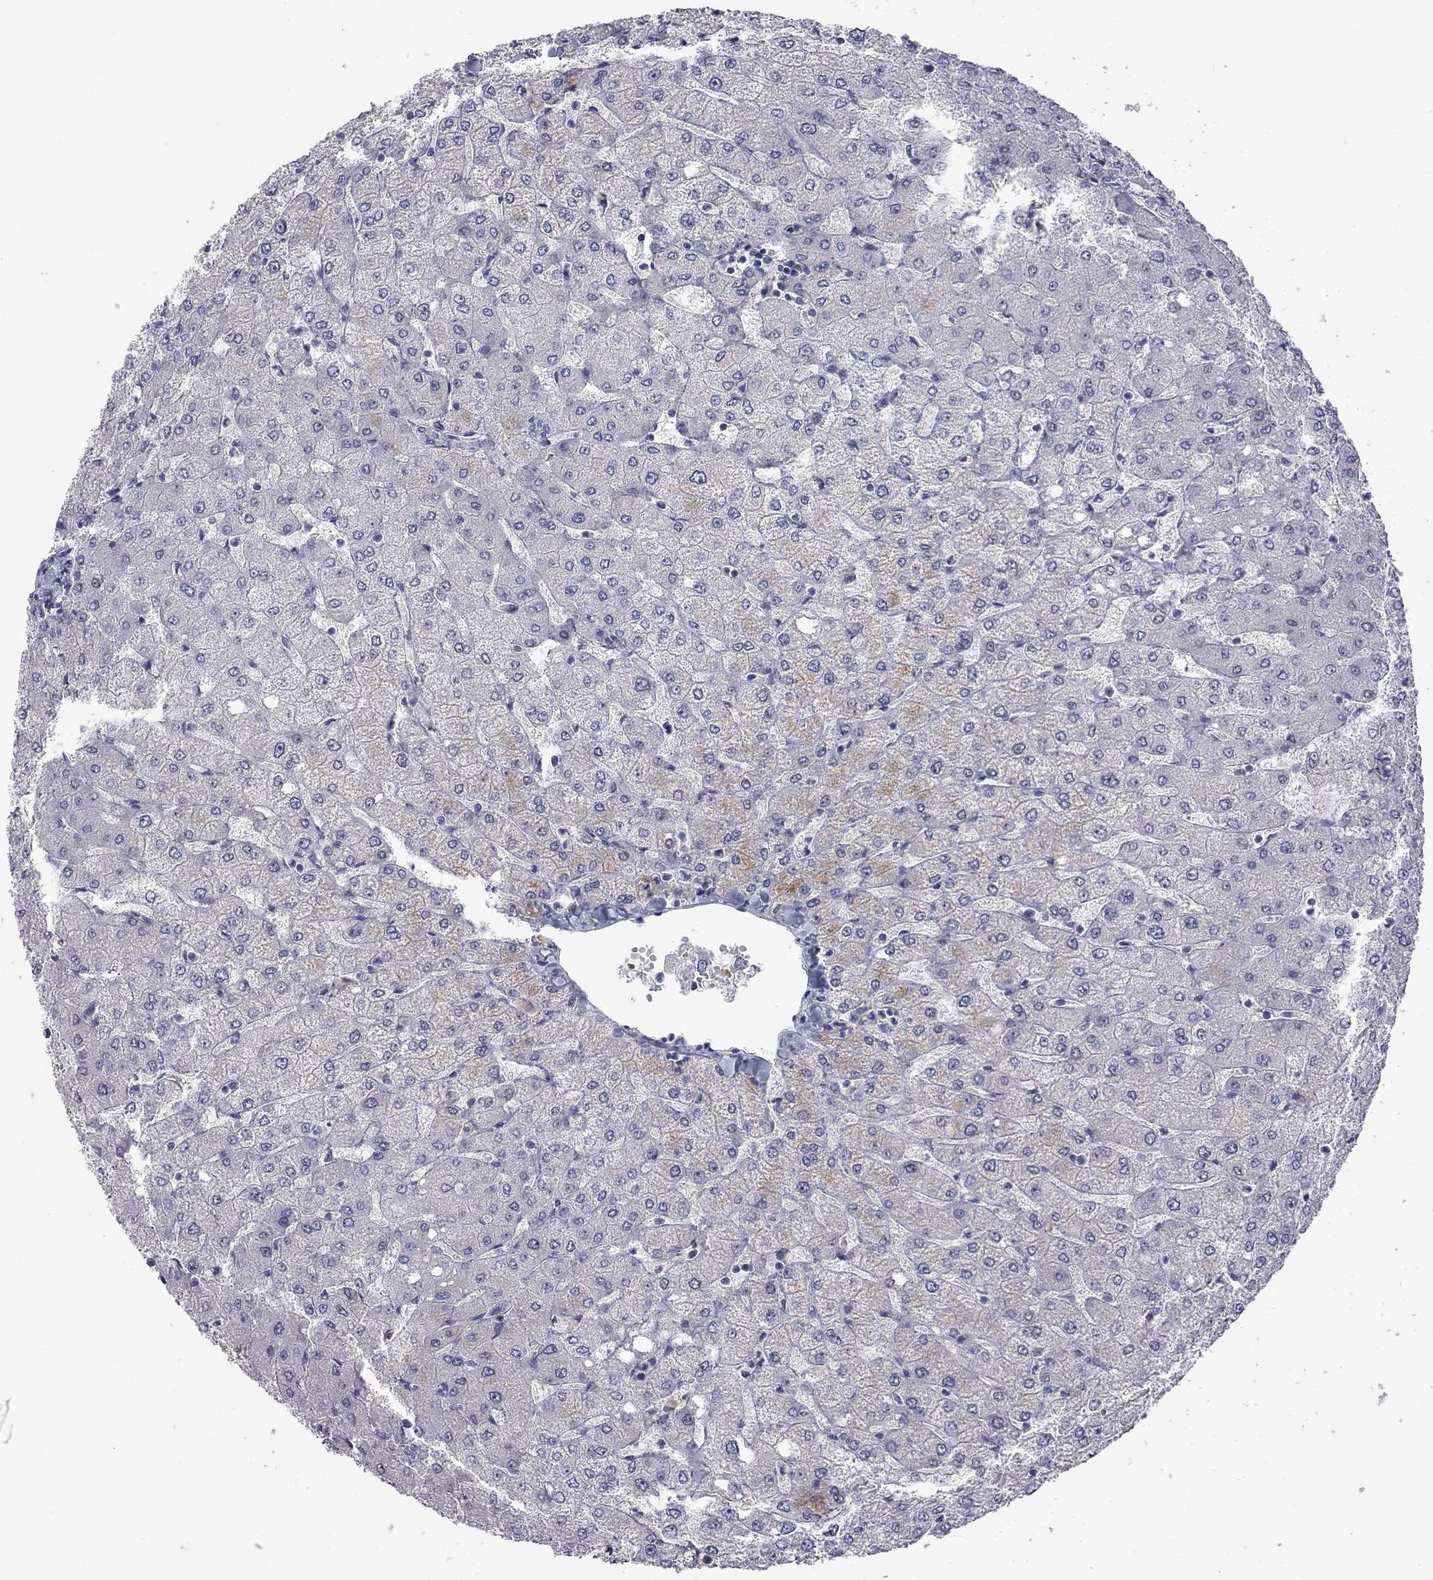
{"staining": {"intensity": "negative", "quantity": "none", "location": "none"}, "tissue": "liver", "cell_type": "Cholangiocytes", "image_type": "normal", "snomed": [{"axis": "morphology", "description": "Normal tissue, NOS"}, {"axis": "topography", "description": "Liver"}], "caption": "Human liver stained for a protein using IHC reveals no staining in cholangiocytes.", "gene": "GSG1L", "patient": {"sex": "female", "age": 54}}